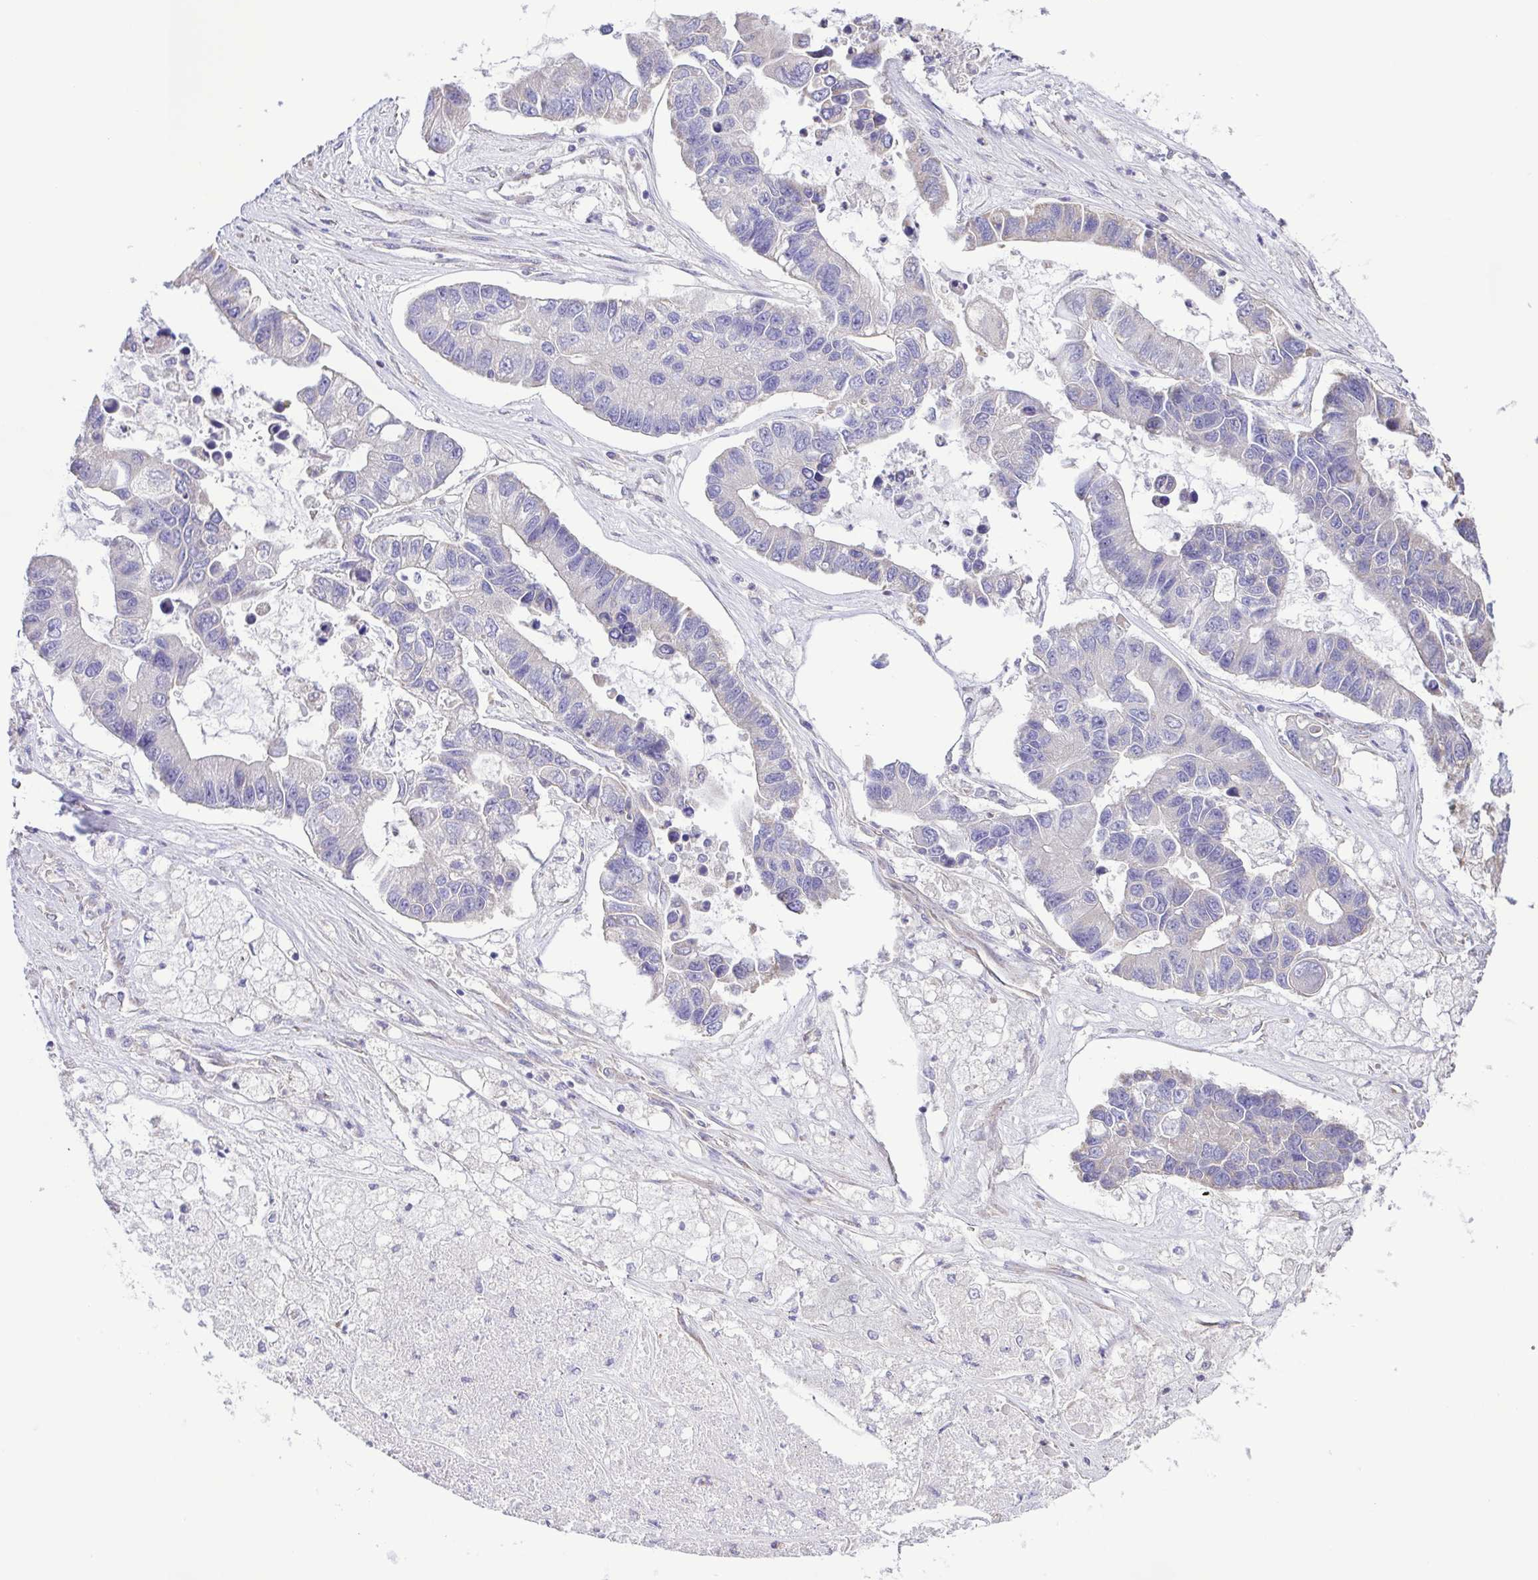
{"staining": {"intensity": "negative", "quantity": "none", "location": "none"}, "tissue": "lung cancer", "cell_type": "Tumor cells", "image_type": "cancer", "snomed": [{"axis": "morphology", "description": "Adenocarcinoma, NOS"}, {"axis": "topography", "description": "Bronchus"}, {"axis": "topography", "description": "Lung"}], "caption": "Tumor cells show no significant expression in lung cancer (adenocarcinoma). (Stains: DAB immunohistochemistry with hematoxylin counter stain, Microscopy: brightfield microscopy at high magnification).", "gene": "FLT1", "patient": {"sex": "female", "age": 51}}